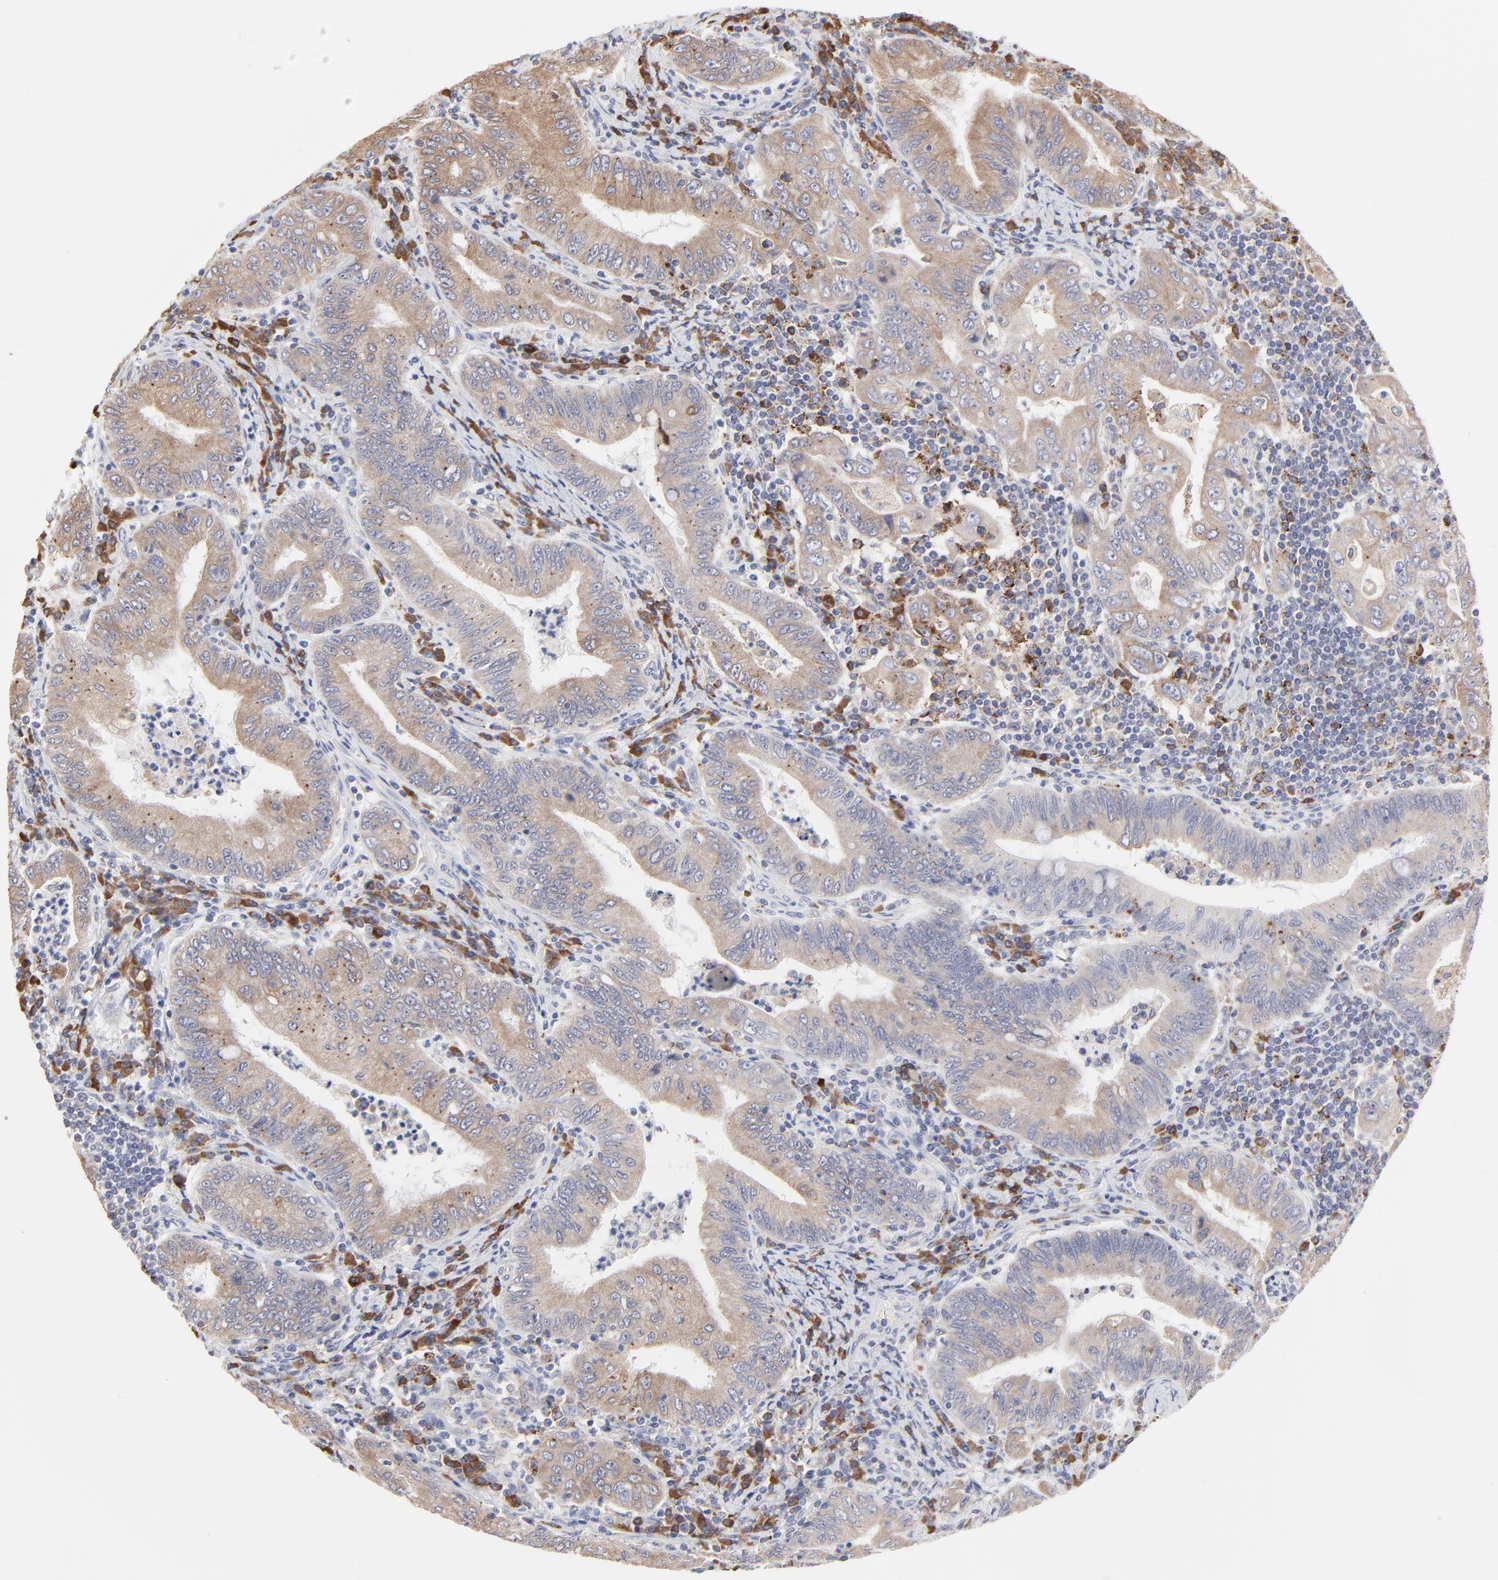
{"staining": {"intensity": "moderate", "quantity": ">75%", "location": "cytoplasmic/membranous"}, "tissue": "stomach cancer", "cell_type": "Tumor cells", "image_type": "cancer", "snomed": [{"axis": "morphology", "description": "Normal tissue, NOS"}, {"axis": "morphology", "description": "Adenocarcinoma, NOS"}, {"axis": "topography", "description": "Esophagus"}, {"axis": "topography", "description": "Stomach, upper"}, {"axis": "topography", "description": "Peripheral nerve tissue"}], "caption": "An image of stomach cancer (adenocarcinoma) stained for a protein exhibits moderate cytoplasmic/membranous brown staining in tumor cells.", "gene": "TRIM22", "patient": {"sex": "male", "age": 62}}